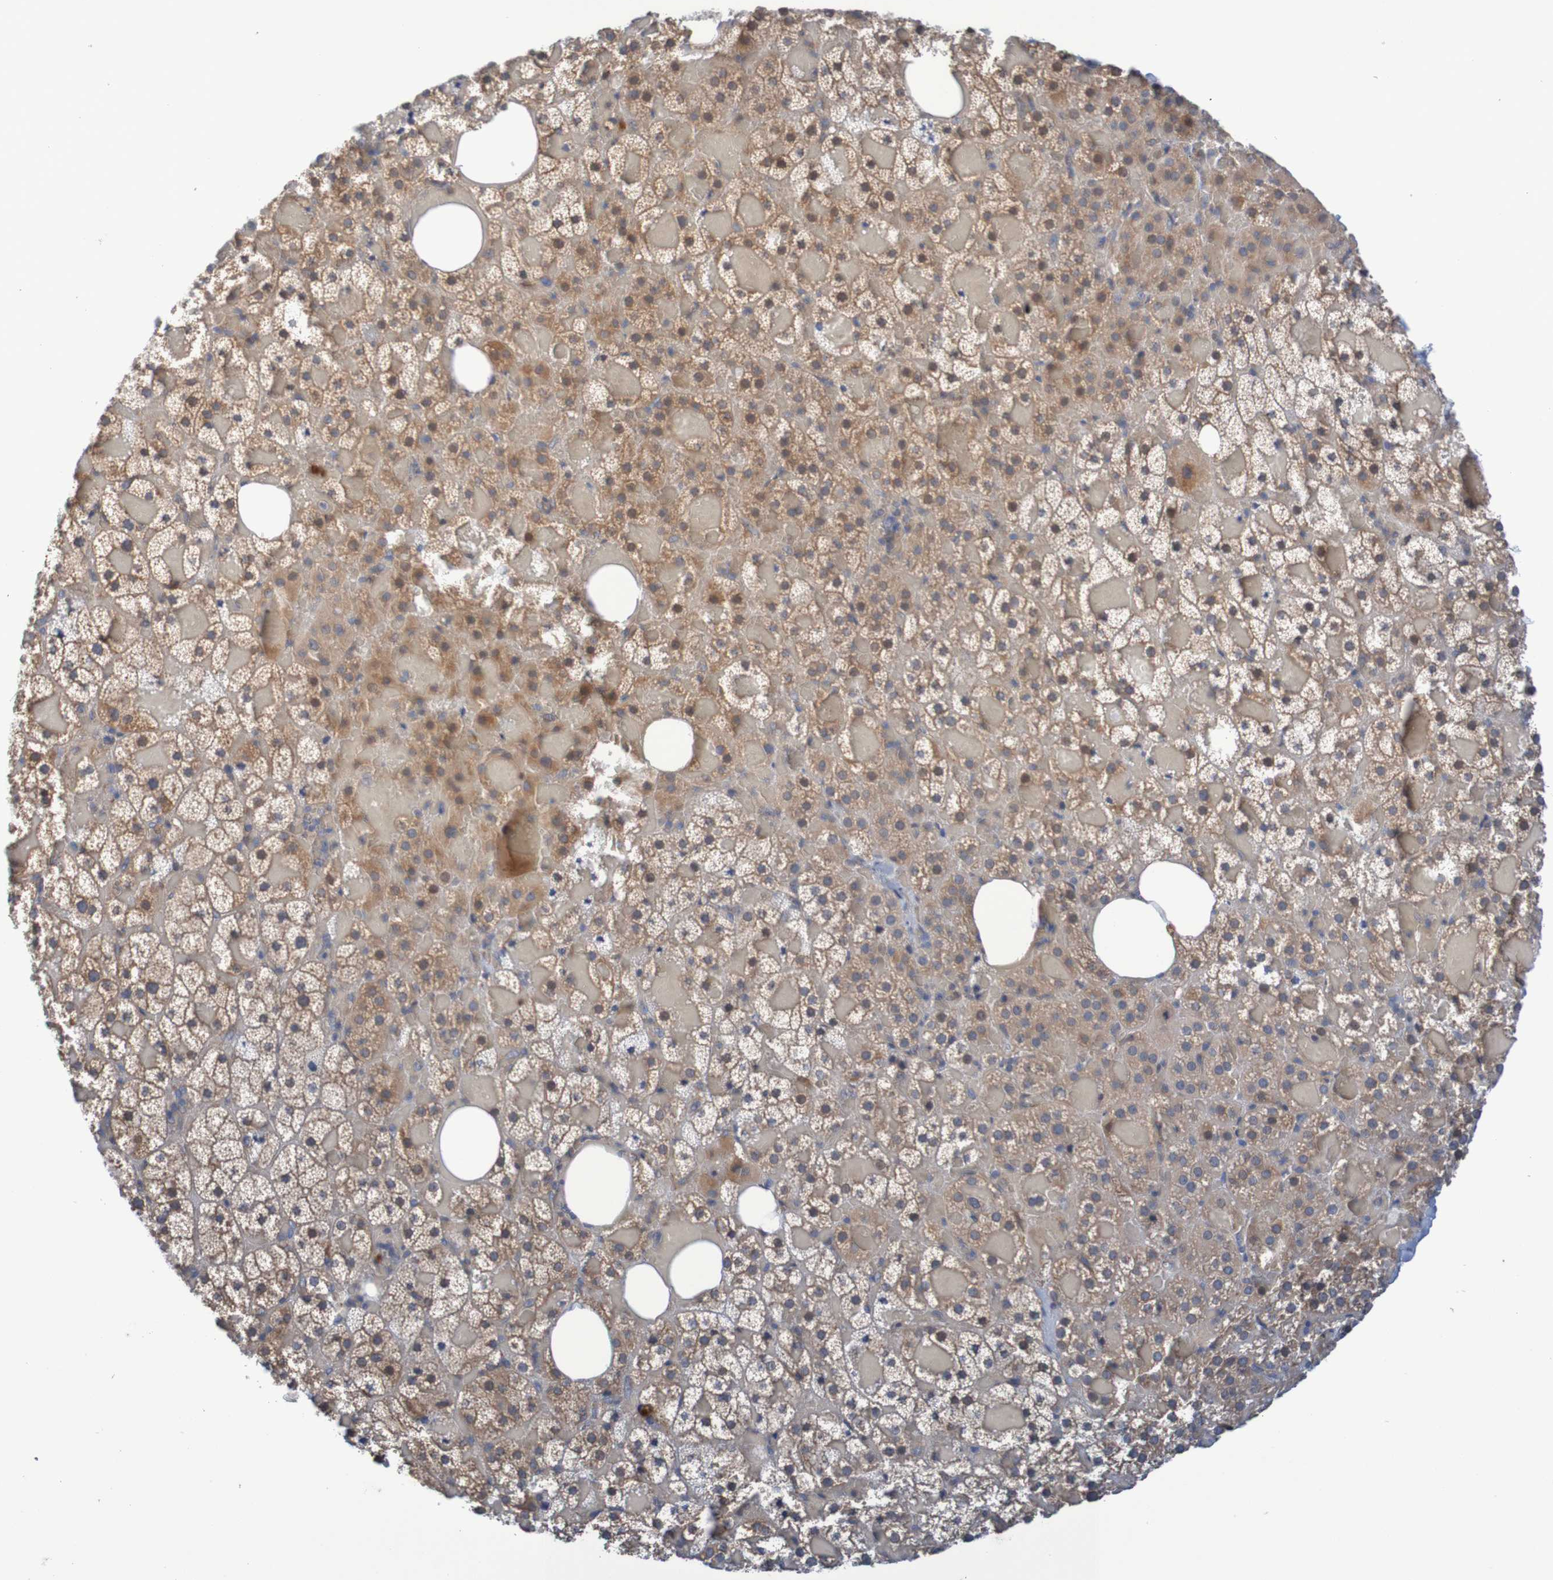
{"staining": {"intensity": "moderate", "quantity": ">75%", "location": "cytoplasmic/membranous"}, "tissue": "adrenal gland", "cell_type": "Glandular cells", "image_type": "normal", "snomed": [{"axis": "morphology", "description": "Normal tissue, NOS"}, {"axis": "topography", "description": "Adrenal gland"}], "caption": "IHC (DAB (3,3'-diaminobenzidine)) staining of normal adrenal gland shows moderate cytoplasmic/membranous protein expression in about >75% of glandular cells.", "gene": "CLDN18", "patient": {"sex": "female", "age": 59}}